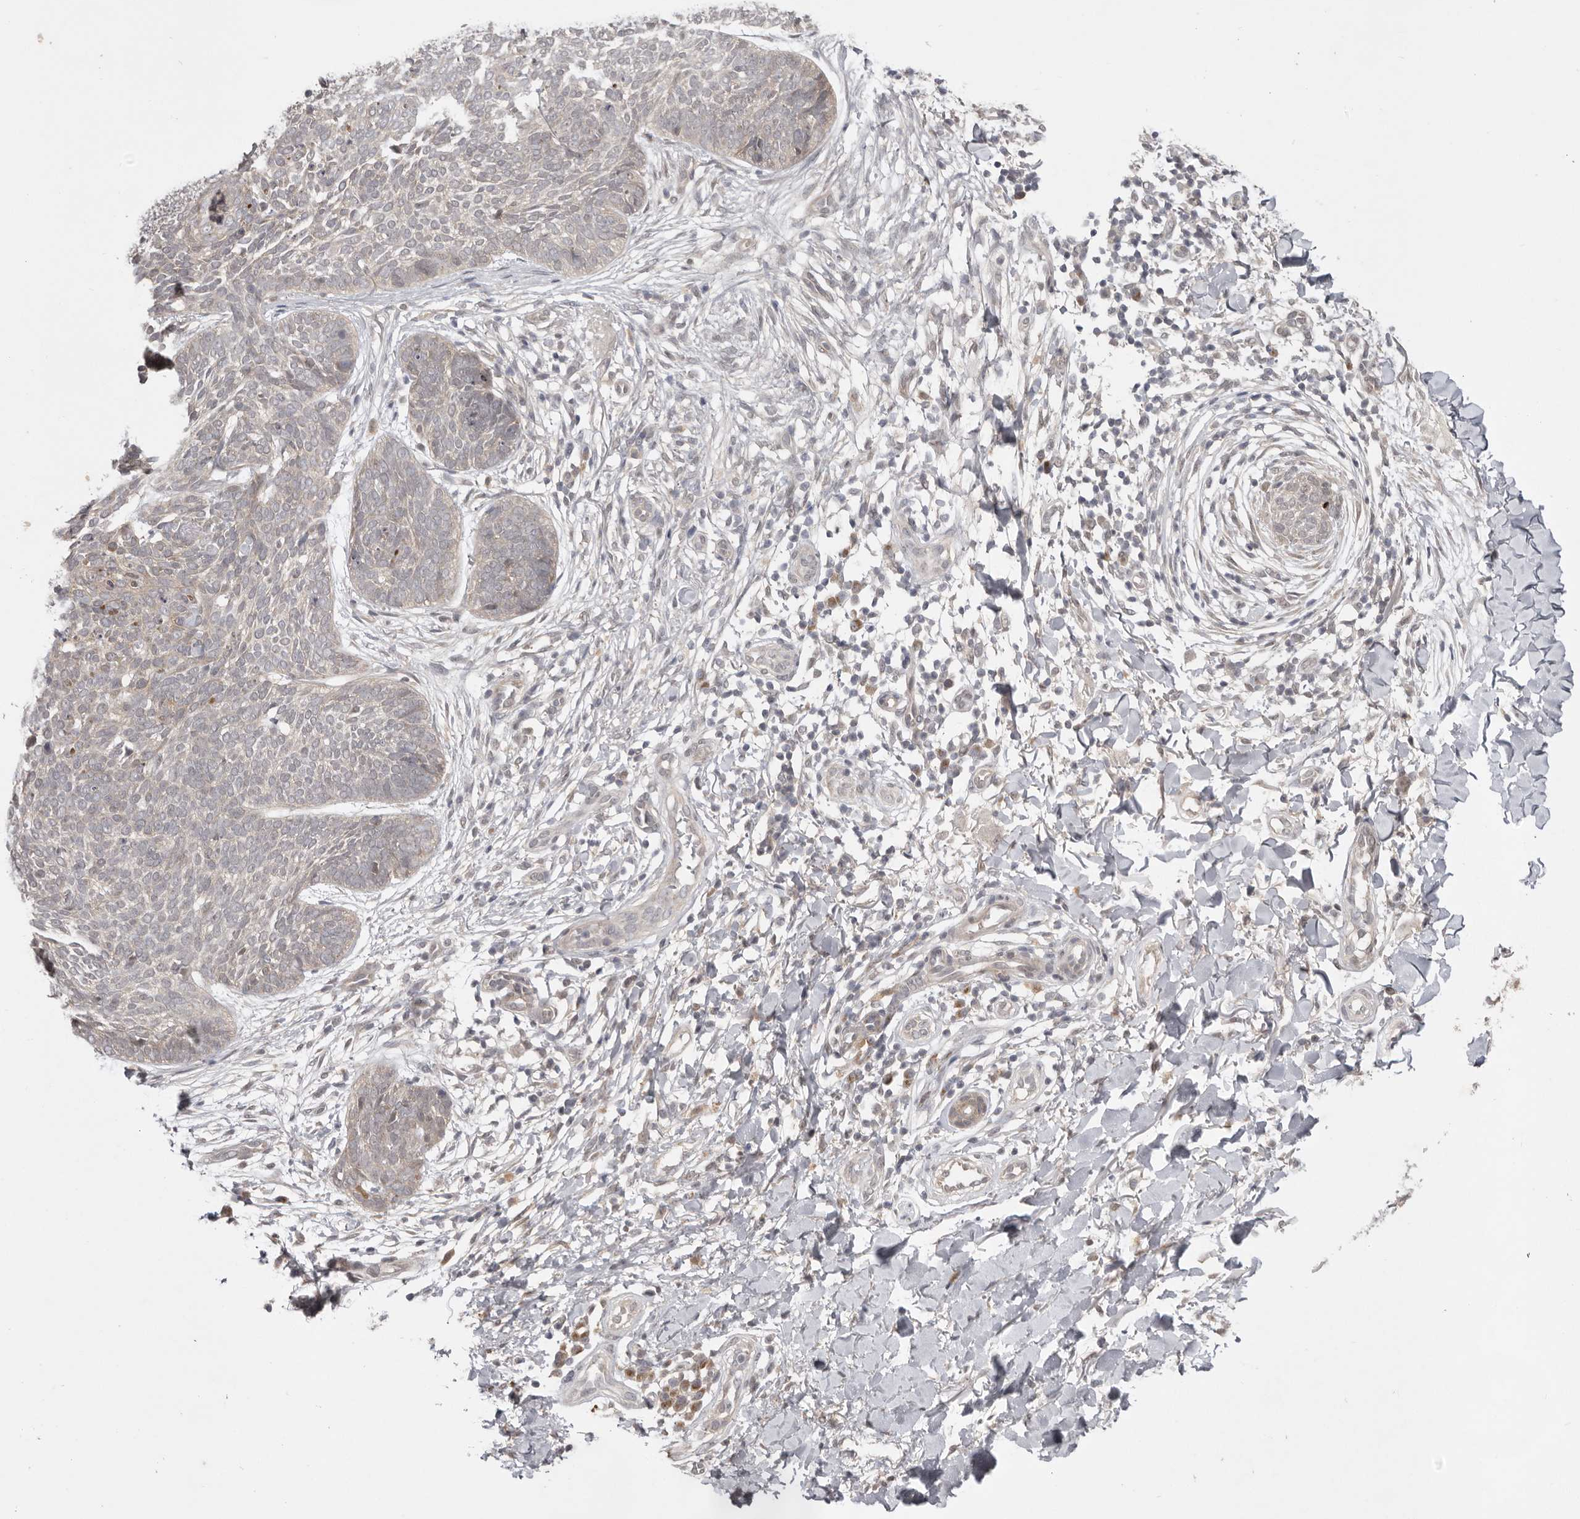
{"staining": {"intensity": "weak", "quantity": "<25%", "location": "cytoplasmic/membranous"}, "tissue": "skin cancer", "cell_type": "Tumor cells", "image_type": "cancer", "snomed": [{"axis": "morphology", "description": "Basal cell carcinoma"}, {"axis": "topography", "description": "Skin"}], "caption": "This micrograph is of skin cancer stained with immunohistochemistry (IHC) to label a protein in brown with the nuclei are counter-stained blue. There is no expression in tumor cells.", "gene": "NSUN4", "patient": {"sex": "female", "age": 64}}